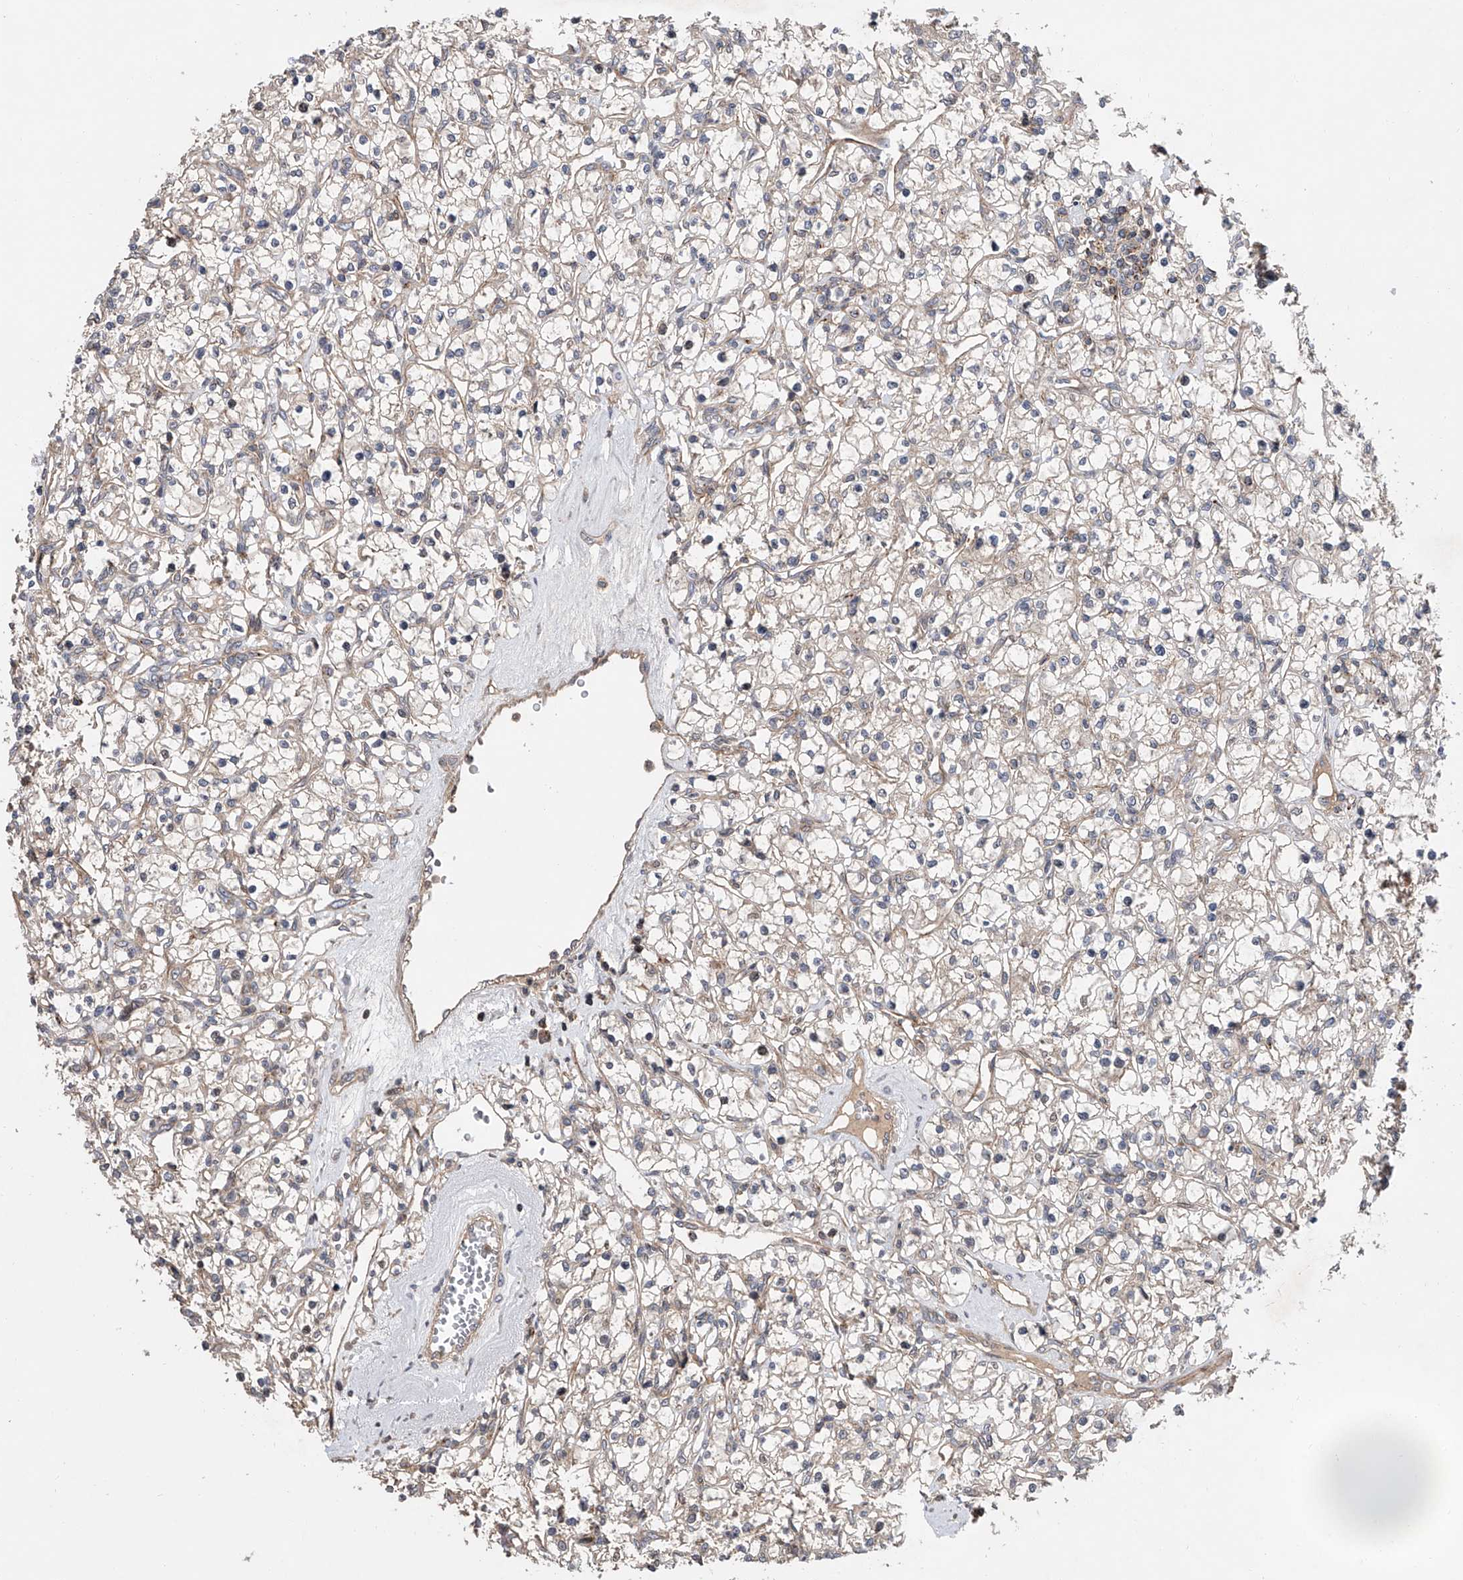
{"staining": {"intensity": "negative", "quantity": "none", "location": "none"}, "tissue": "renal cancer", "cell_type": "Tumor cells", "image_type": "cancer", "snomed": [{"axis": "morphology", "description": "Adenocarcinoma, NOS"}, {"axis": "topography", "description": "Kidney"}], "caption": "Immunohistochemistry (IHC) of adenocarcinoma (renal) shows no positivity in tumor cells.", "gene": "USP47", "patient": {"sex": "female", "age": 59}}